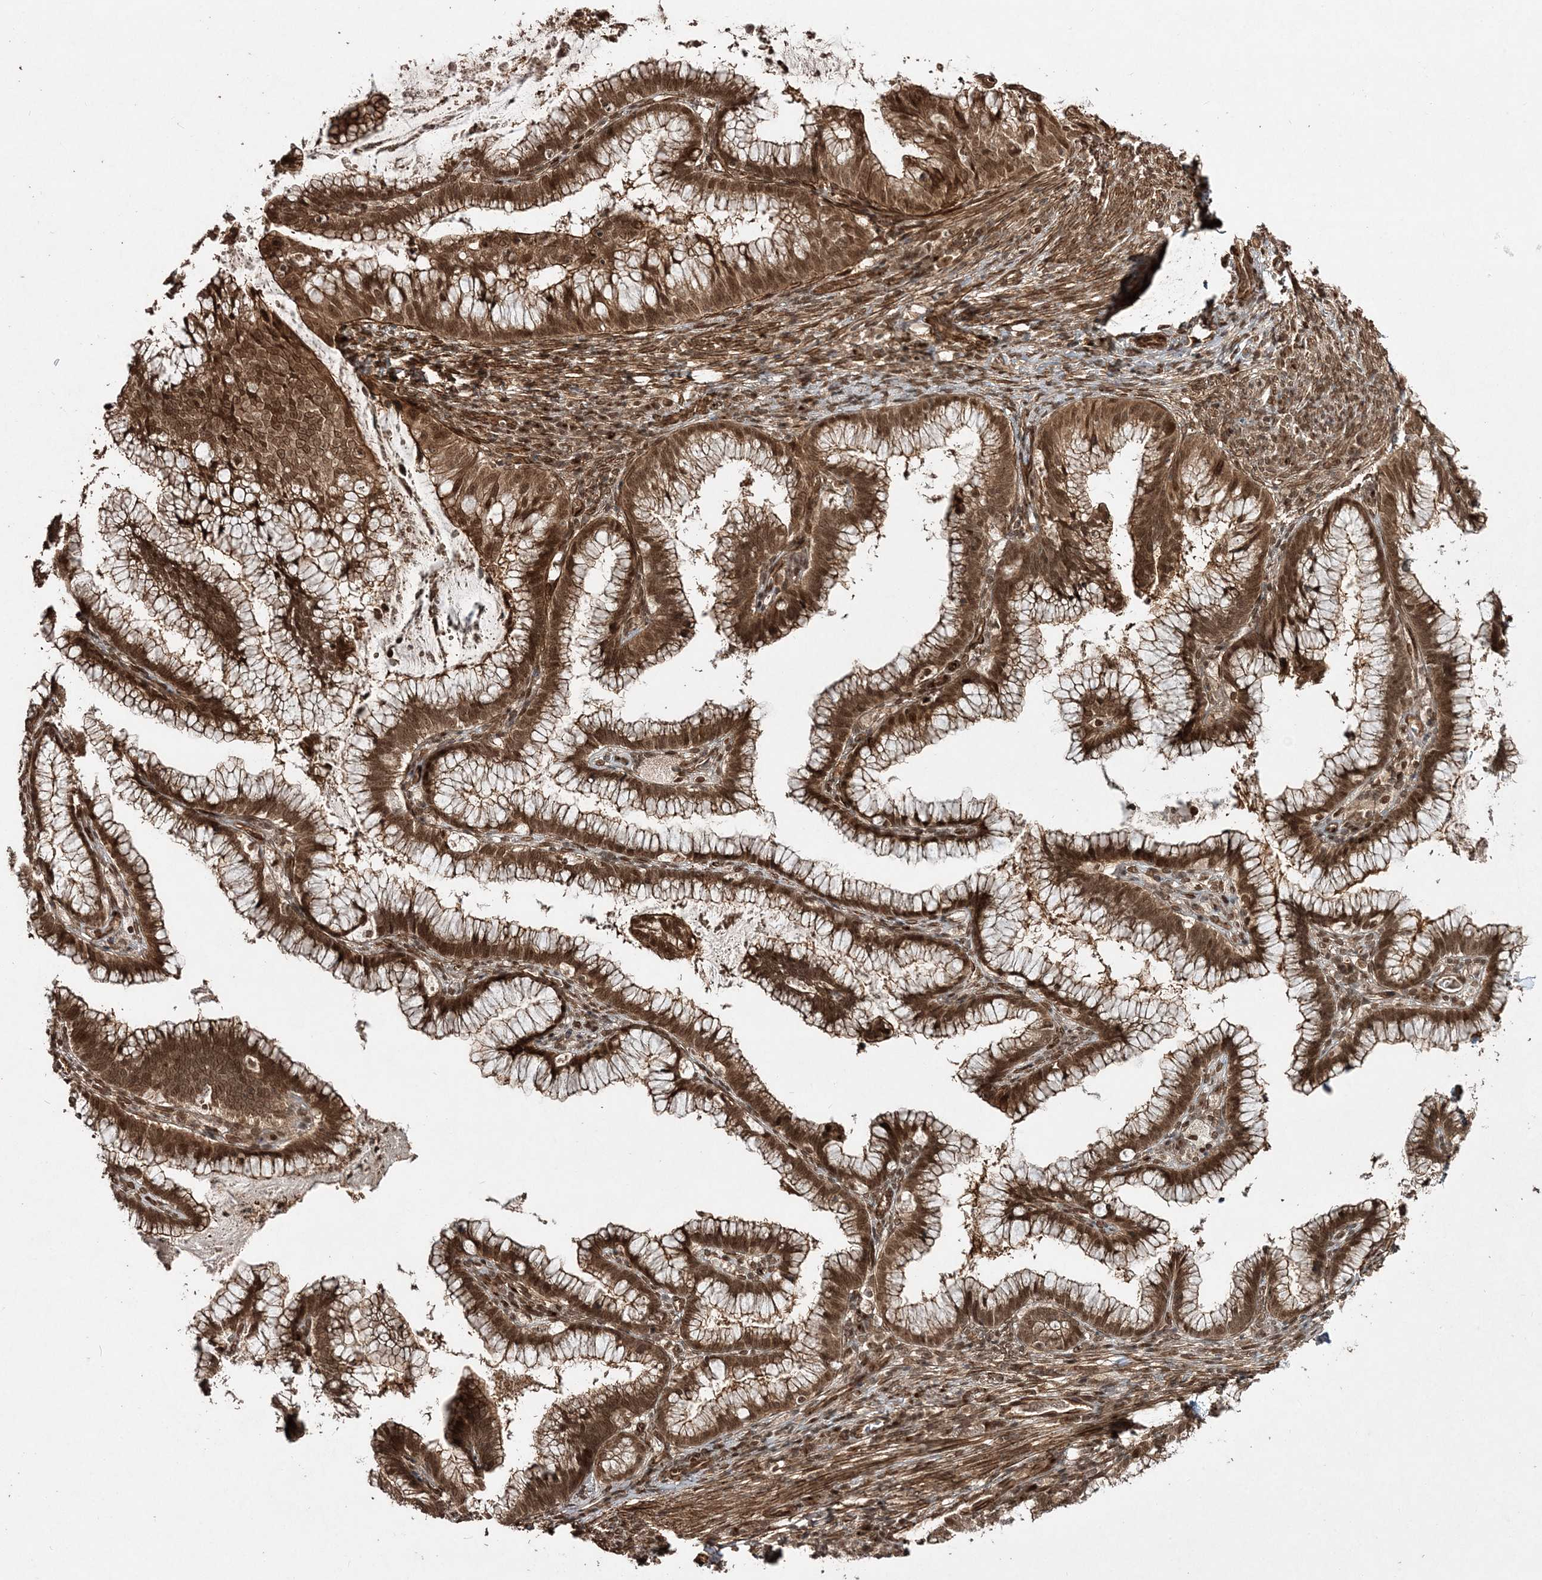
{"staining": {"intensity": "moderate", "quantity": ">75%", "location": "cytoplasmic/membranous,nuclear"}, "tissue": "cervical cancer", "cell_type": "Tumor cells", "image_type": "cancer", "snomed": [{"axis": "morphology", "description": "Adenocarcinoma, NOS"}, {"axis": "topography", "description": "Cervix"}], "caption": "An immunohistochemistry (IHC) photomicrograph of neoplastic tissue is shown. Protein staining in brown shows moderate cytoplasmic/membranous and nuclear positivity in cervical cancer (adenocarcinoma) within tumor cells.", "gene": "ETAA1", "patient": {"sex": "female", "age": 36}}